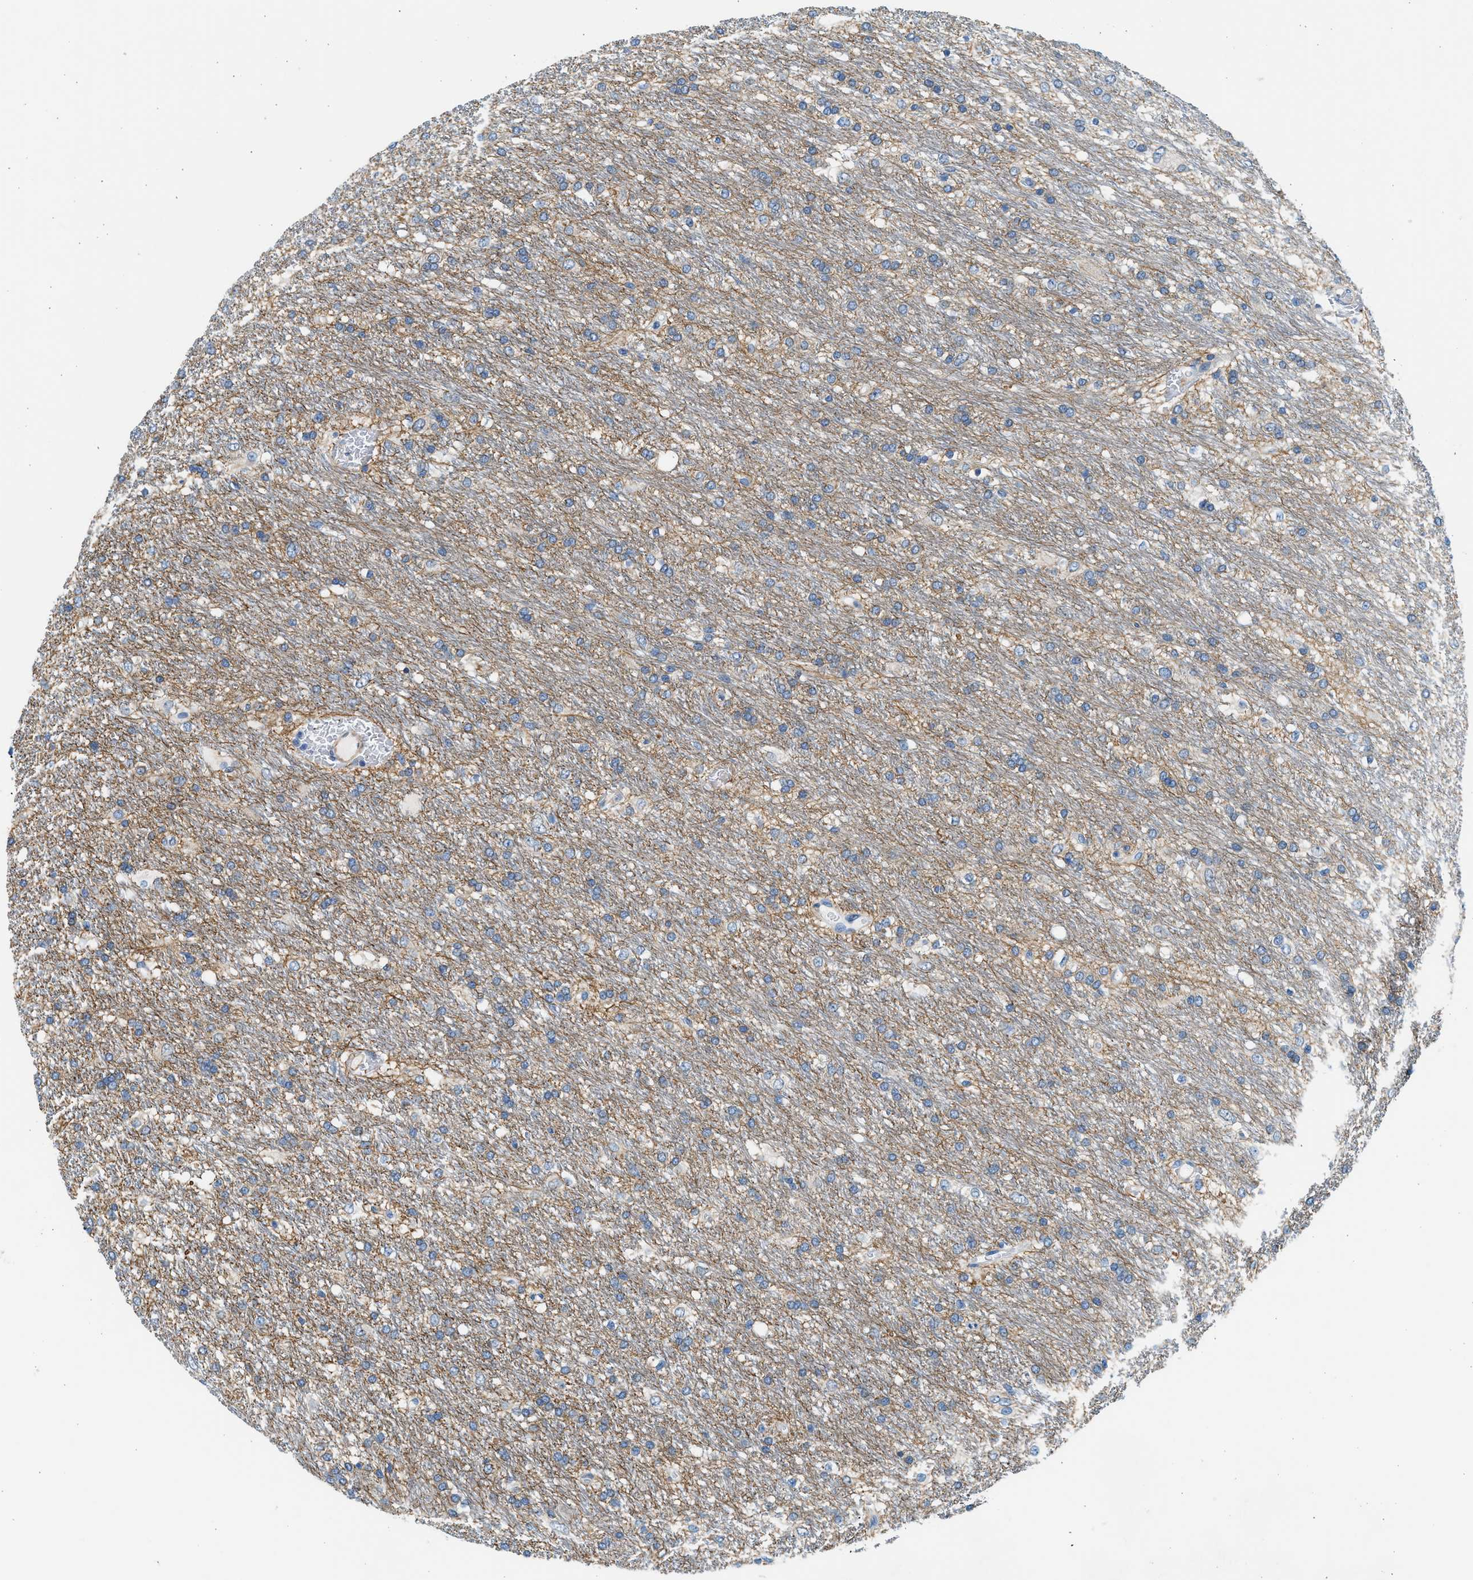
{"staining": {"intensity": "weak", "quantity": "<25%", "location": "cytoplasmic/membranous"}, "tissue": "glioma", "cell_type": "Tumor cells", "image_type": "cancer", "snomed": [{"axis": "morphology", "description": "Glioma, malignant, Low grade"}, {"axis": "topography", "description": "Brain"}], "caption": "The image shows no significant staining in tumor cells of malignant glioma (low-grade).", "gene": "CNTN6", "patient": {"sex": "male", "age": 77}}